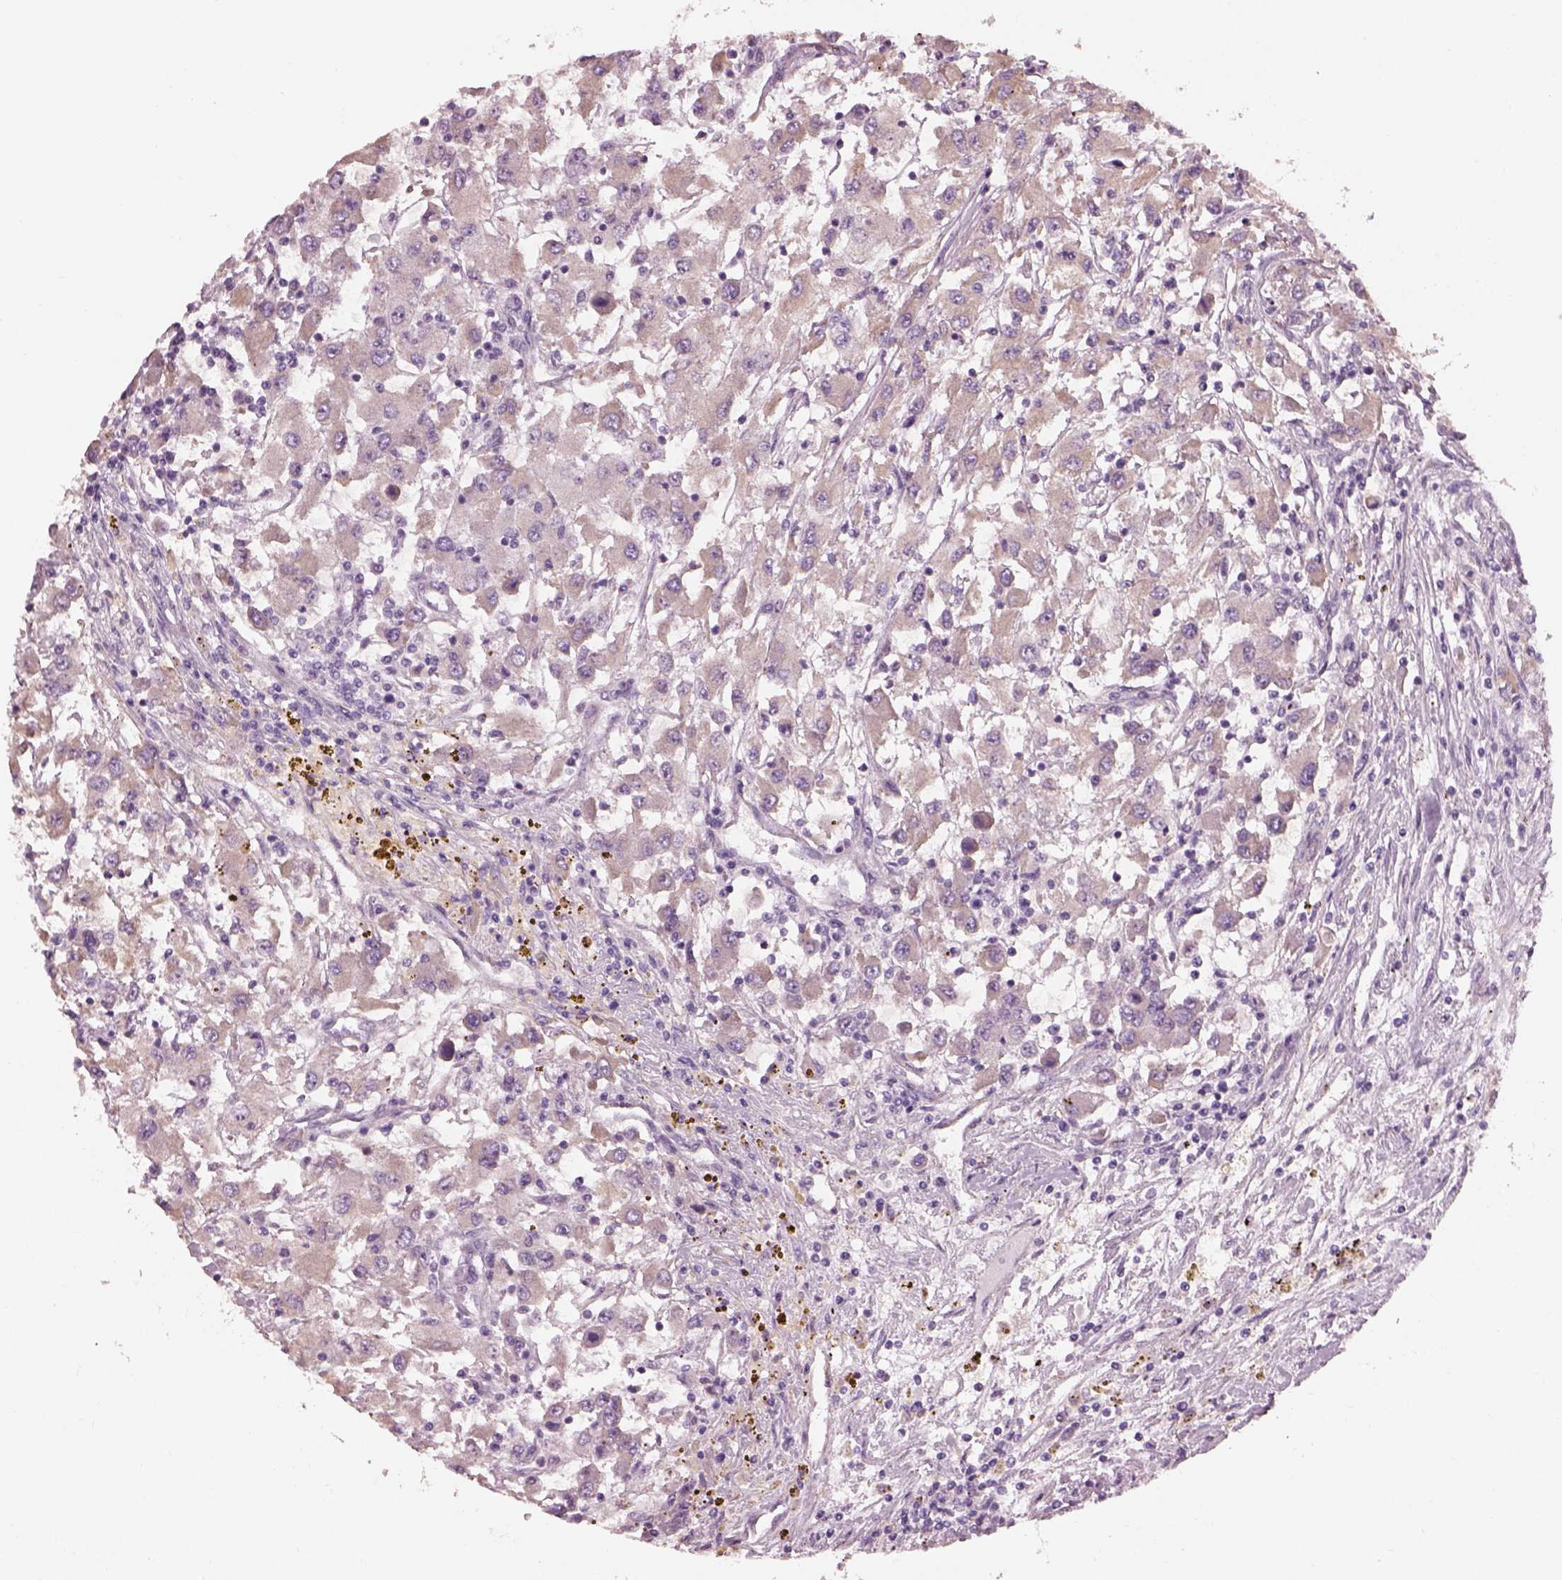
{"staining": {"intensity": "negative", "quantity": "none", "location": "none"}, "tissue": "renal cancer", "cell_type": "Tumor cells", "image_type": "cancer", "snomed": [{"axis": "morphology", "description": "Adenocarcinoma, NOS"}, {"axis": "topography", "description": "Kidney"}], "caption": "DAB (3,3'-diaminobenzidine) immunohistochemical staining of human renal adenocarcinoma reveals no significant positivity in tumor cells. The staining is performed using DAB brown chromogen with nuclei counter-stained in using hematoxylin.", "gene": "PRKCZ", "patient": {"sex": "female", "age": 67}}